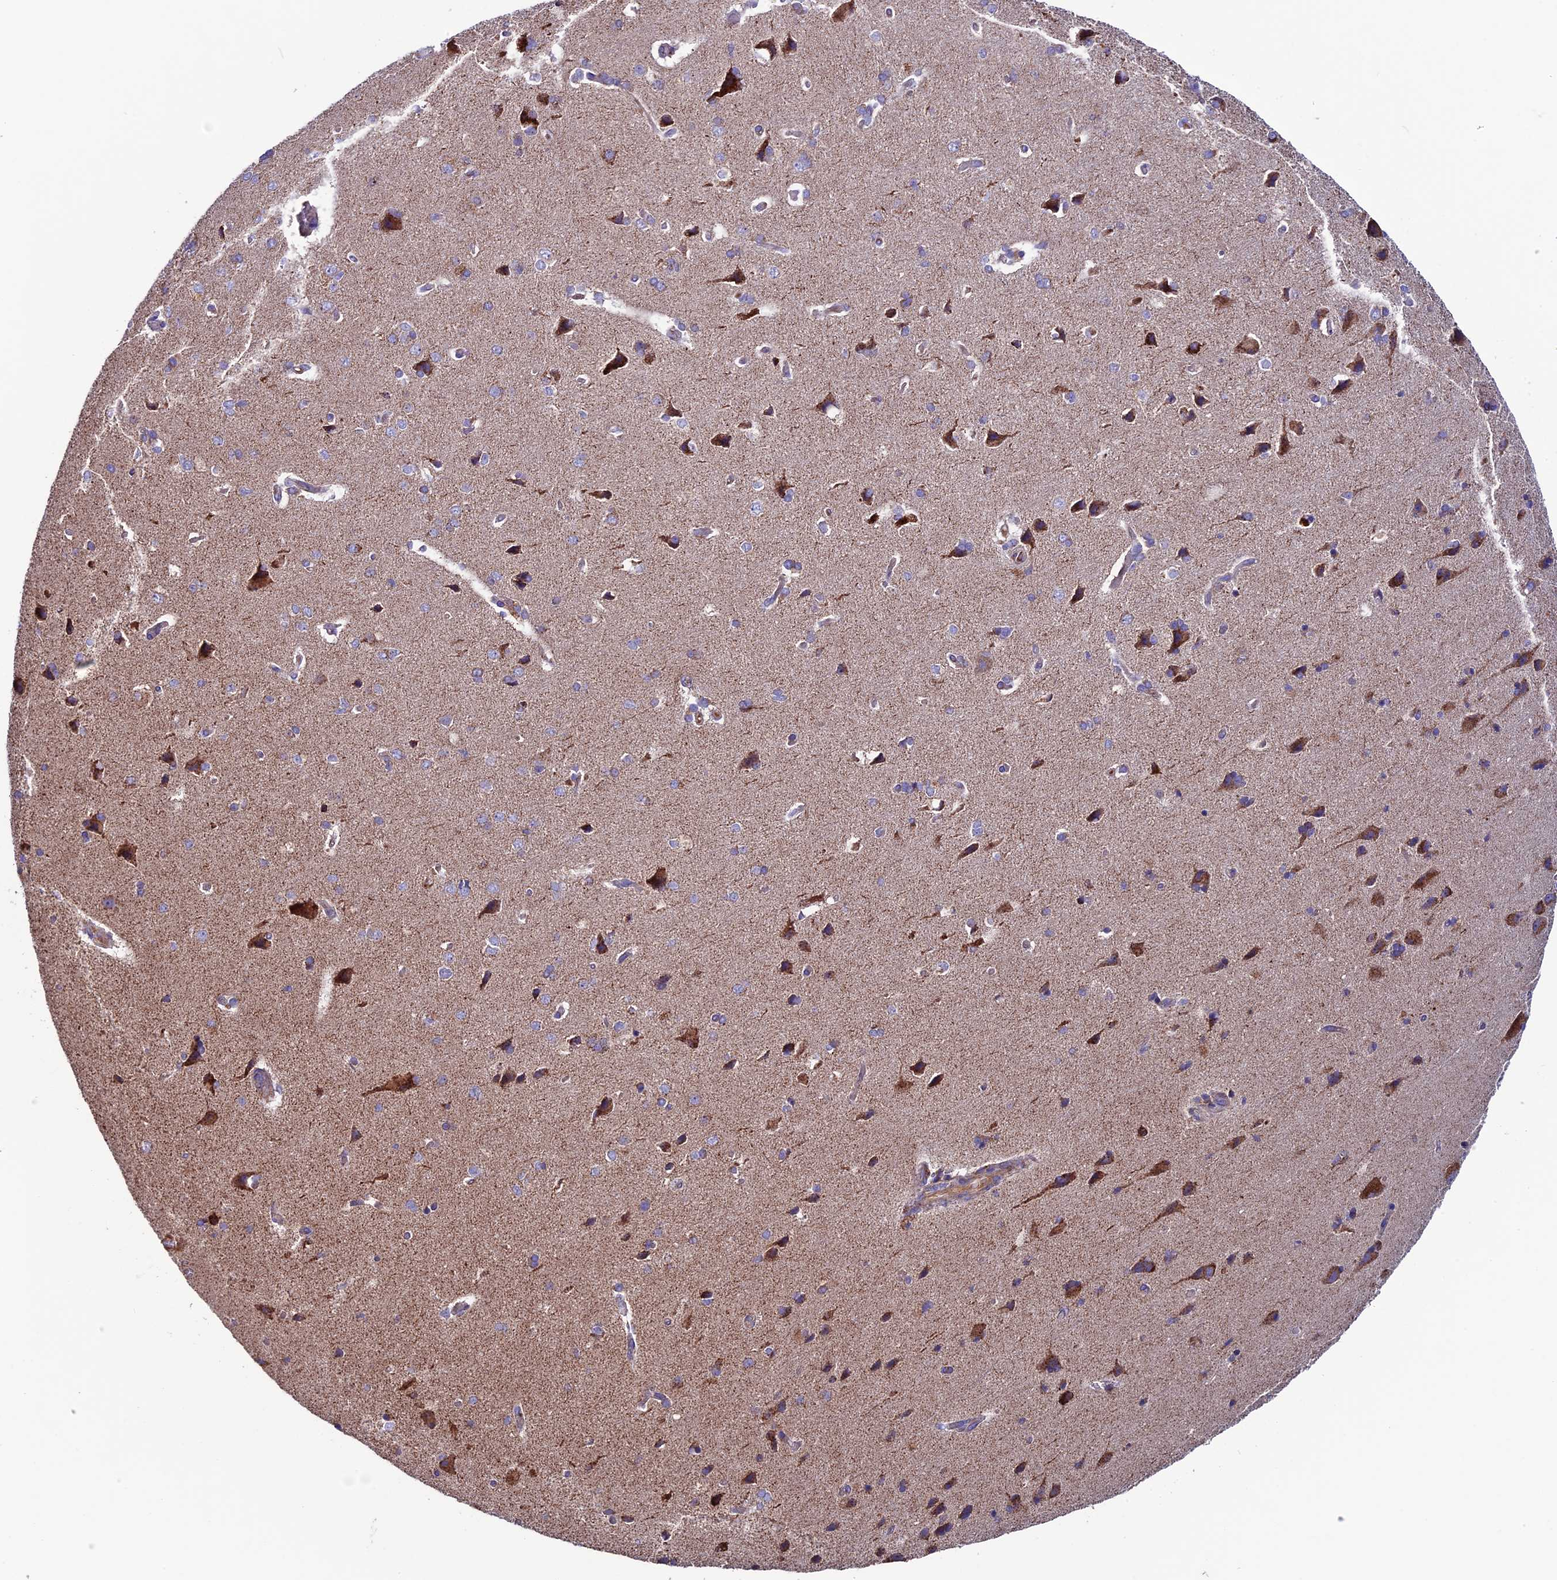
{"staining": {"intensity": "negative", "quantity": "none", "location": "none"}, "tissue": "cerebral cortex", "cell_type": "Endothelial cells", "image_type": "normal", "snomed": [{"axis": "morphology", "description": "Normal tissue, NOS"}, {"axis": "topography", "description": "Cerebral cortex"}], "caption": "Immunohistochemistry micrograph of normal cerebral cortex stained for a protein (brown), which demonstrates no expression in endothelial cells.", "gene": "SLC15A5", "patient": {"sex": "male", "age": 62}}